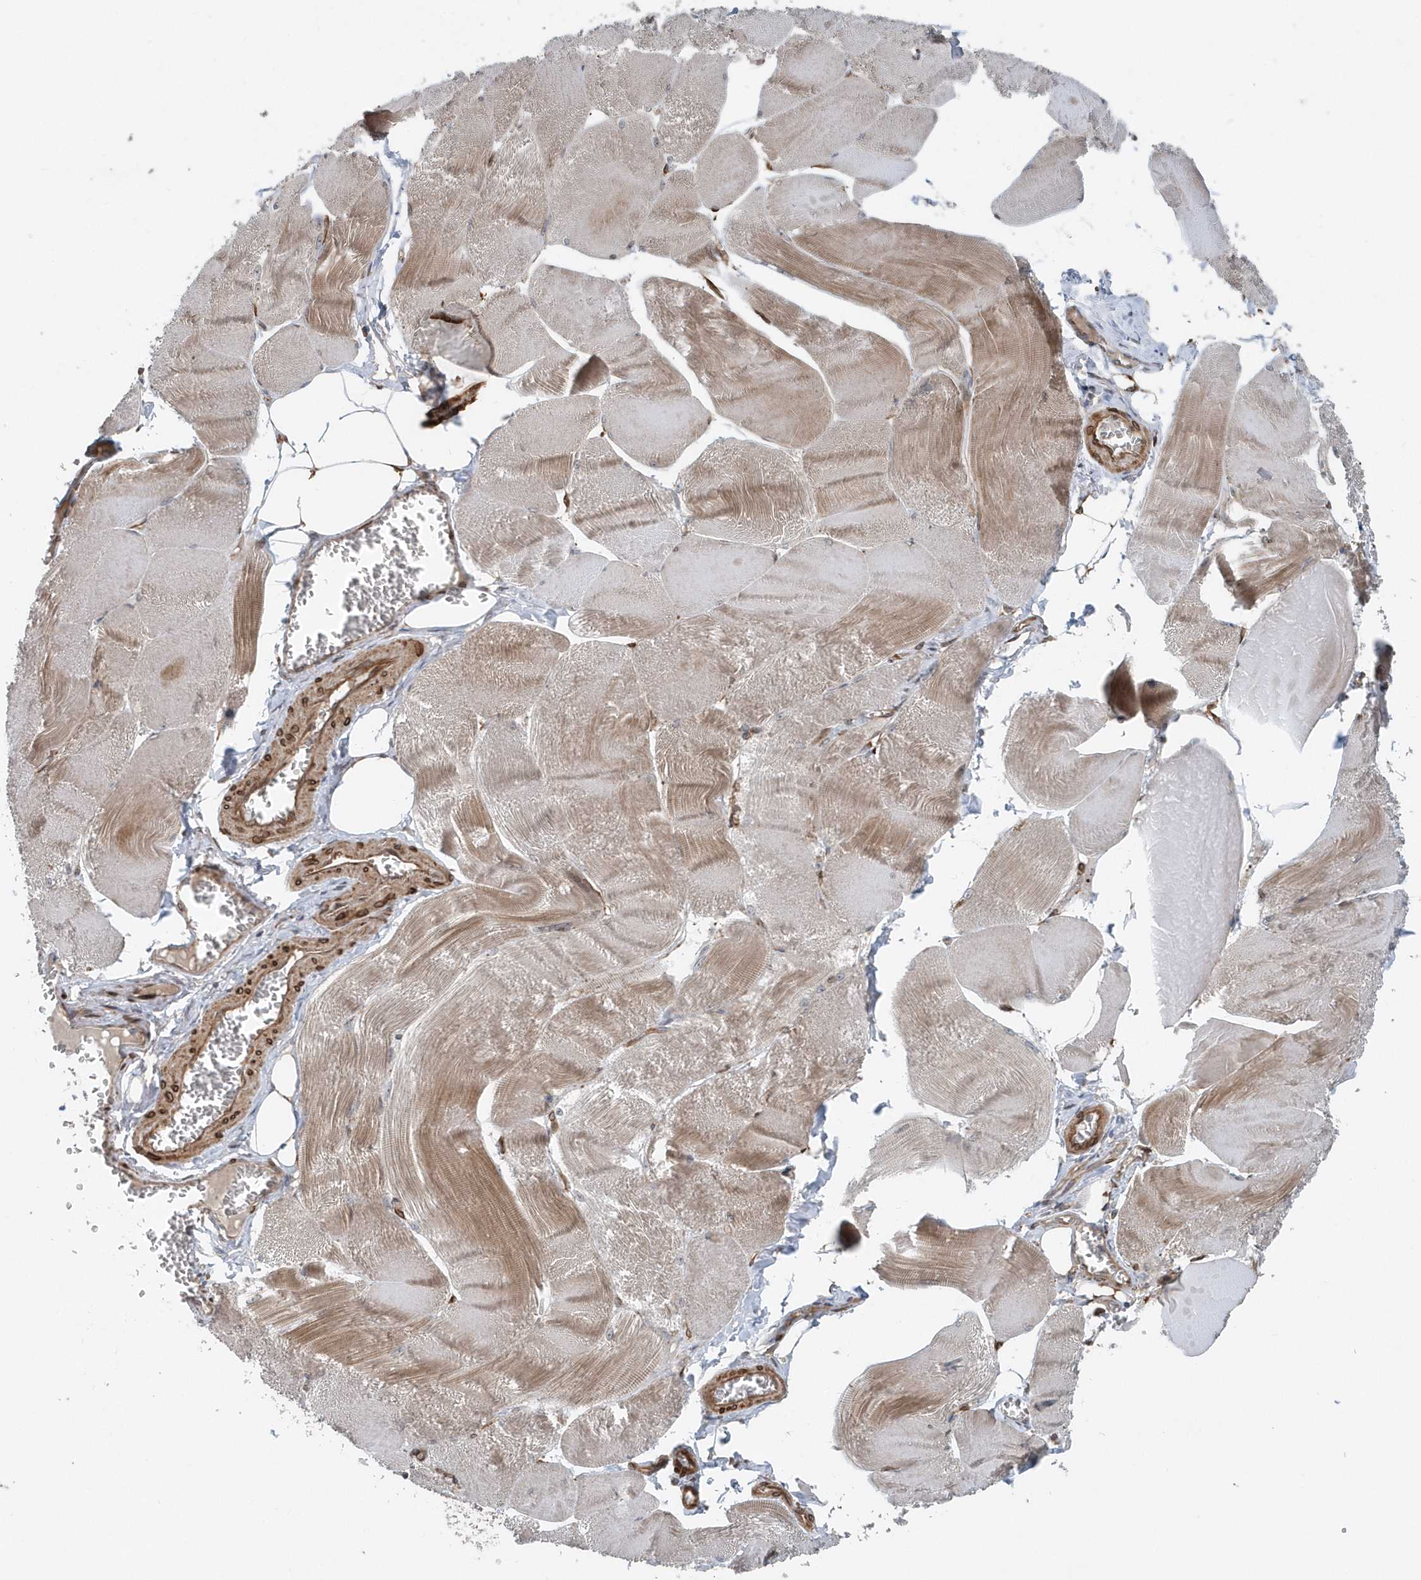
{"staining": {"intensity": "moderate", "quantity": ">75%", "location": "cytoplasmic/membranous"}, "tissue": "skeletal muscle", "cell_type": "Myocytes", "image_type": "normal", "snomed": [{"axis": "morphology", "description": "Normal tissue, NOS"}, {"axis": "morphology", "description": "Basal cell carcinoma"}, {"axis": "topography", "description": "Skeletal muscle"}], "caption": "Myocytes display medium levels of moderate cytoplasmic/membranous staining in about >75% of cells in normal human skeletal muscle.", "gene": "MCC", "patient": {"sex": "female", "age": 64}}